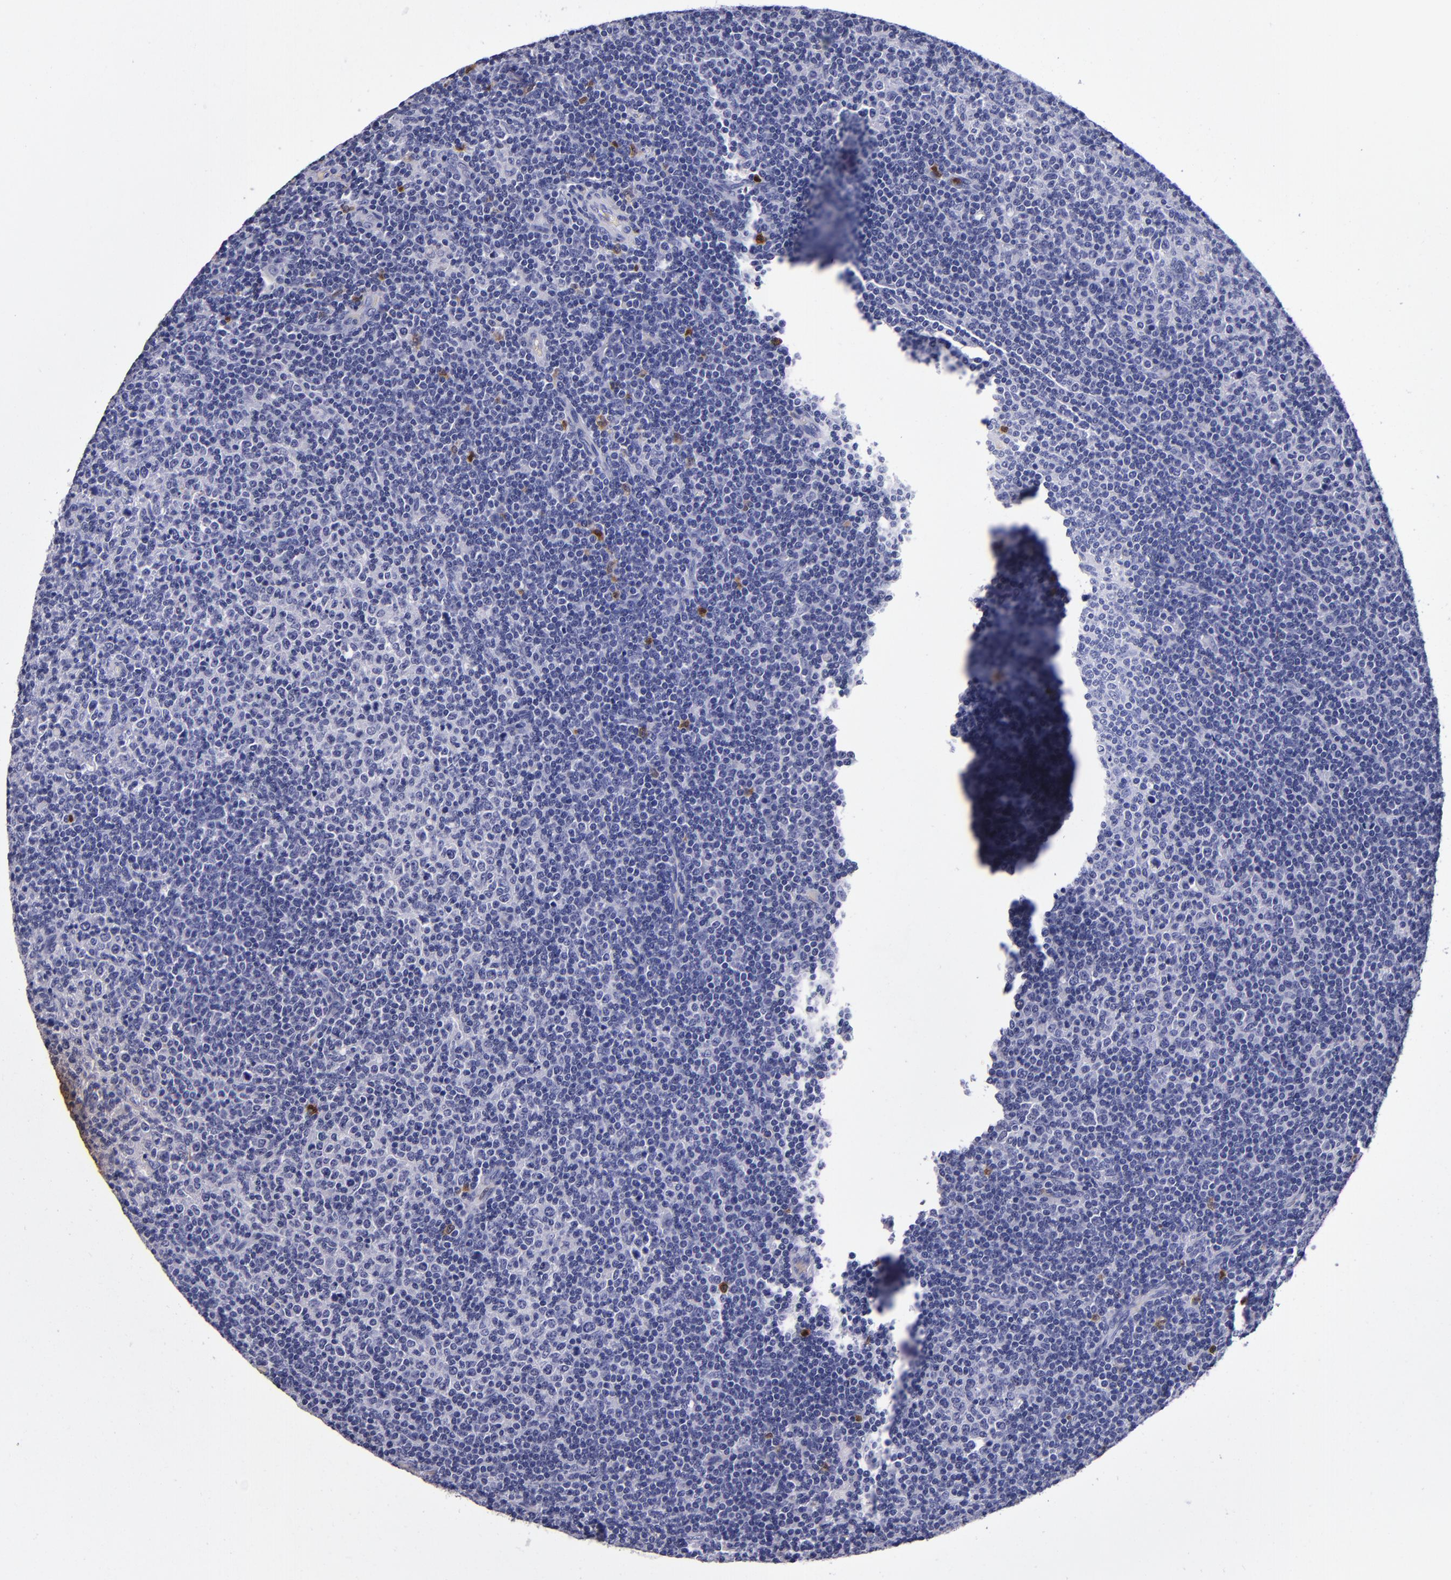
{"staining": {"intensity": "strong", "quantity": "<25%", "location": "cytoplasmic/membranous,nuclear"}, "tissue": "lymphoma", "cell_type": "Tumor cells", "image_type": "cancer", "snomed": [{"axis": "morphology", "description": "Malignant lymphoma, non-Hodgkin's type, Low grade"}, {"axis": "topography", "description": "Lymph node"}], "caption": "Human lymphoma stained with a protein marker shows strong staining in tumor cells.", "gene": "S100A8", "patient": {"sex": "male", "age": 70}}